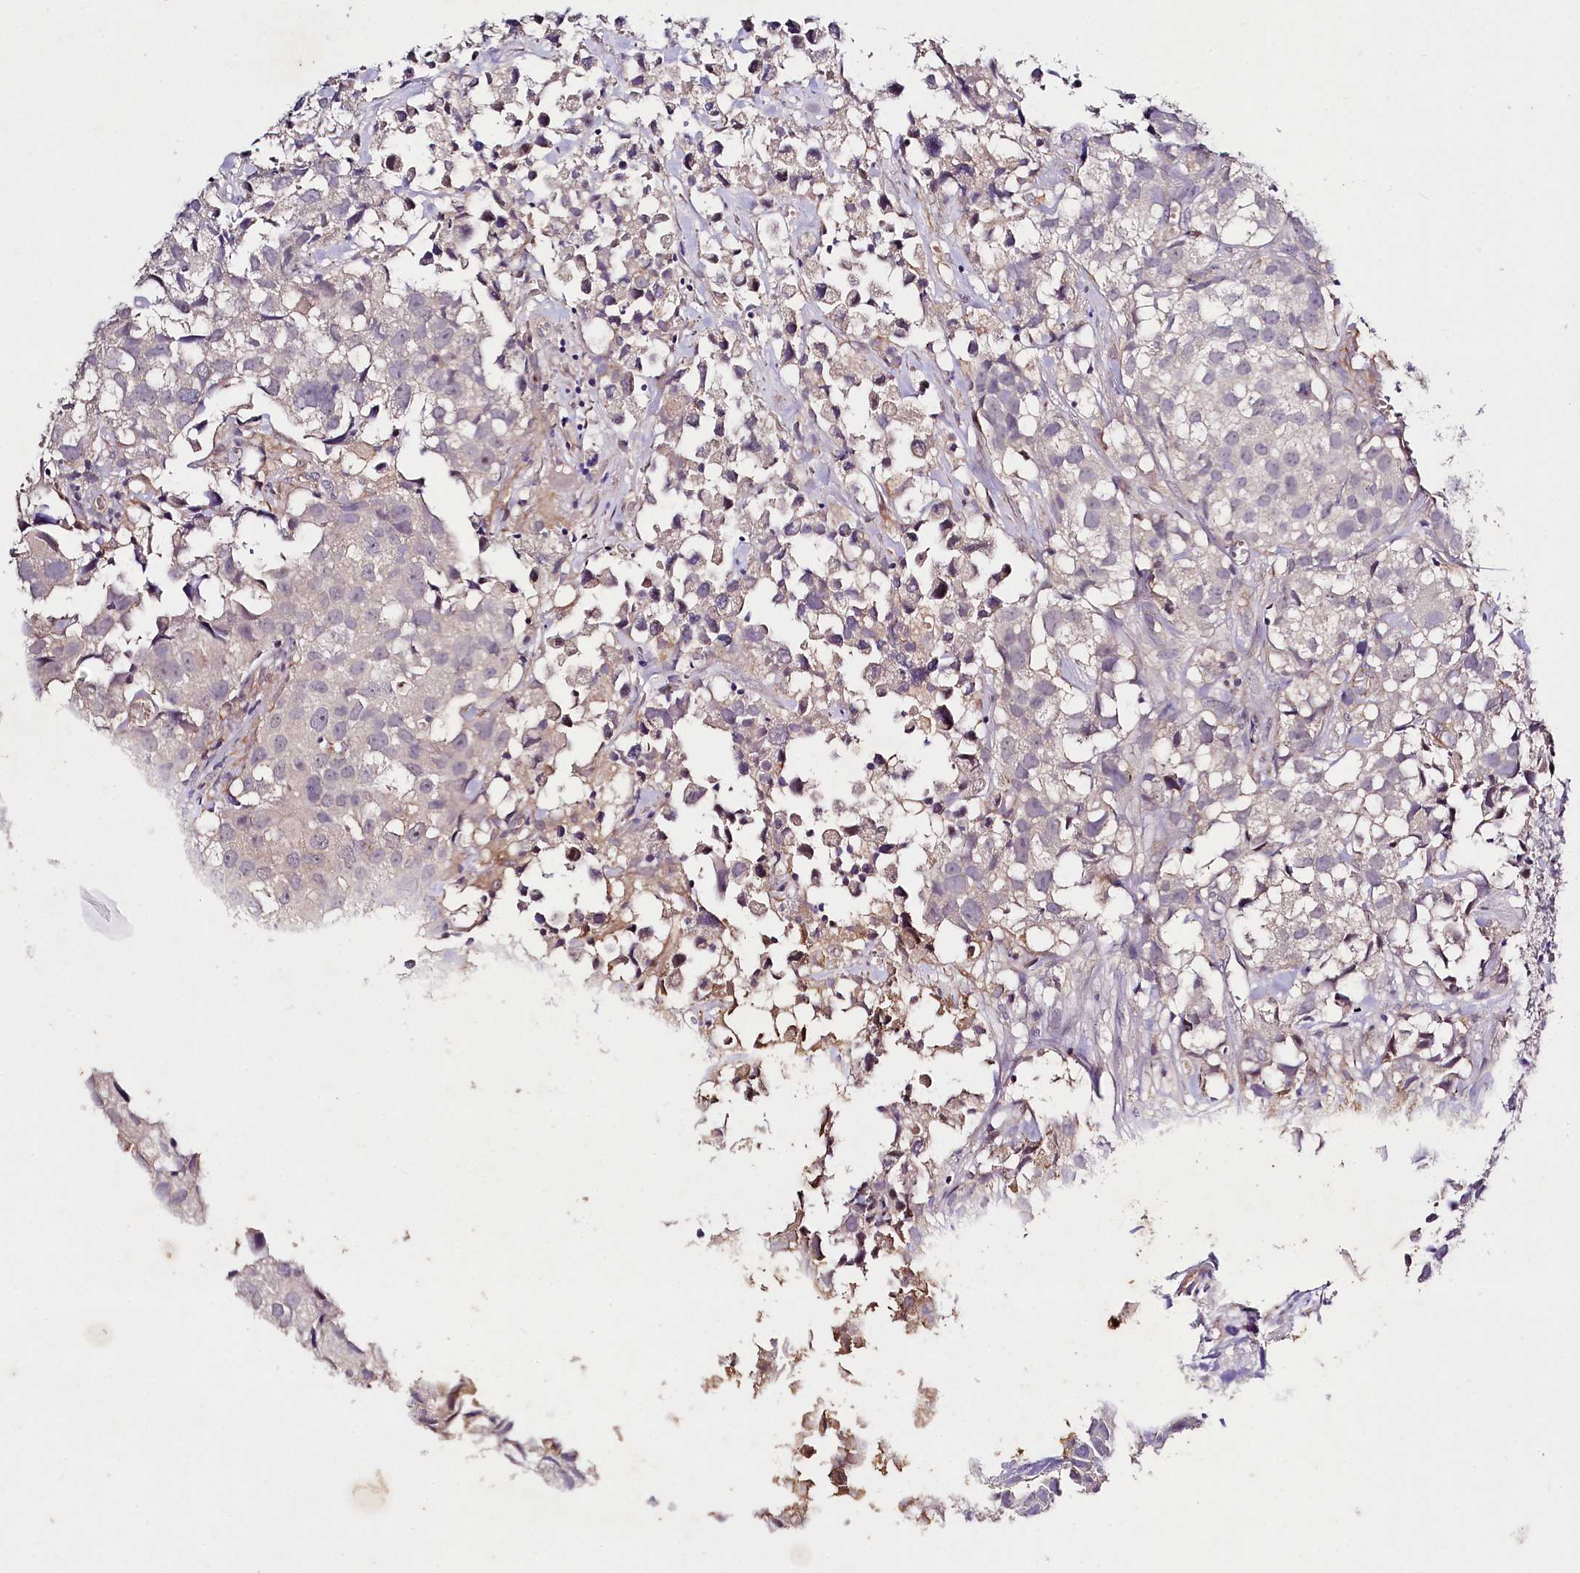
{"staining": {"intensity": "negative", "quantity": "none", "location": "none"}, "tissue": "urothelial cancer", "cell_type": "Tumor cells", "image_type": "cancer", "snomed": [{"axis": "morphology", "description": "Urothelial carcinoma, High grade"}, {"axis": "topography", "description": "Urinary bladder"}], "caption": "Immunohistochemical staining of human urothelial carcinoma (high-grade) exhibits no significant staining in tumor cells.", "gene": "SLC7A1", "patient": {"sex": "female", "age": 75}}